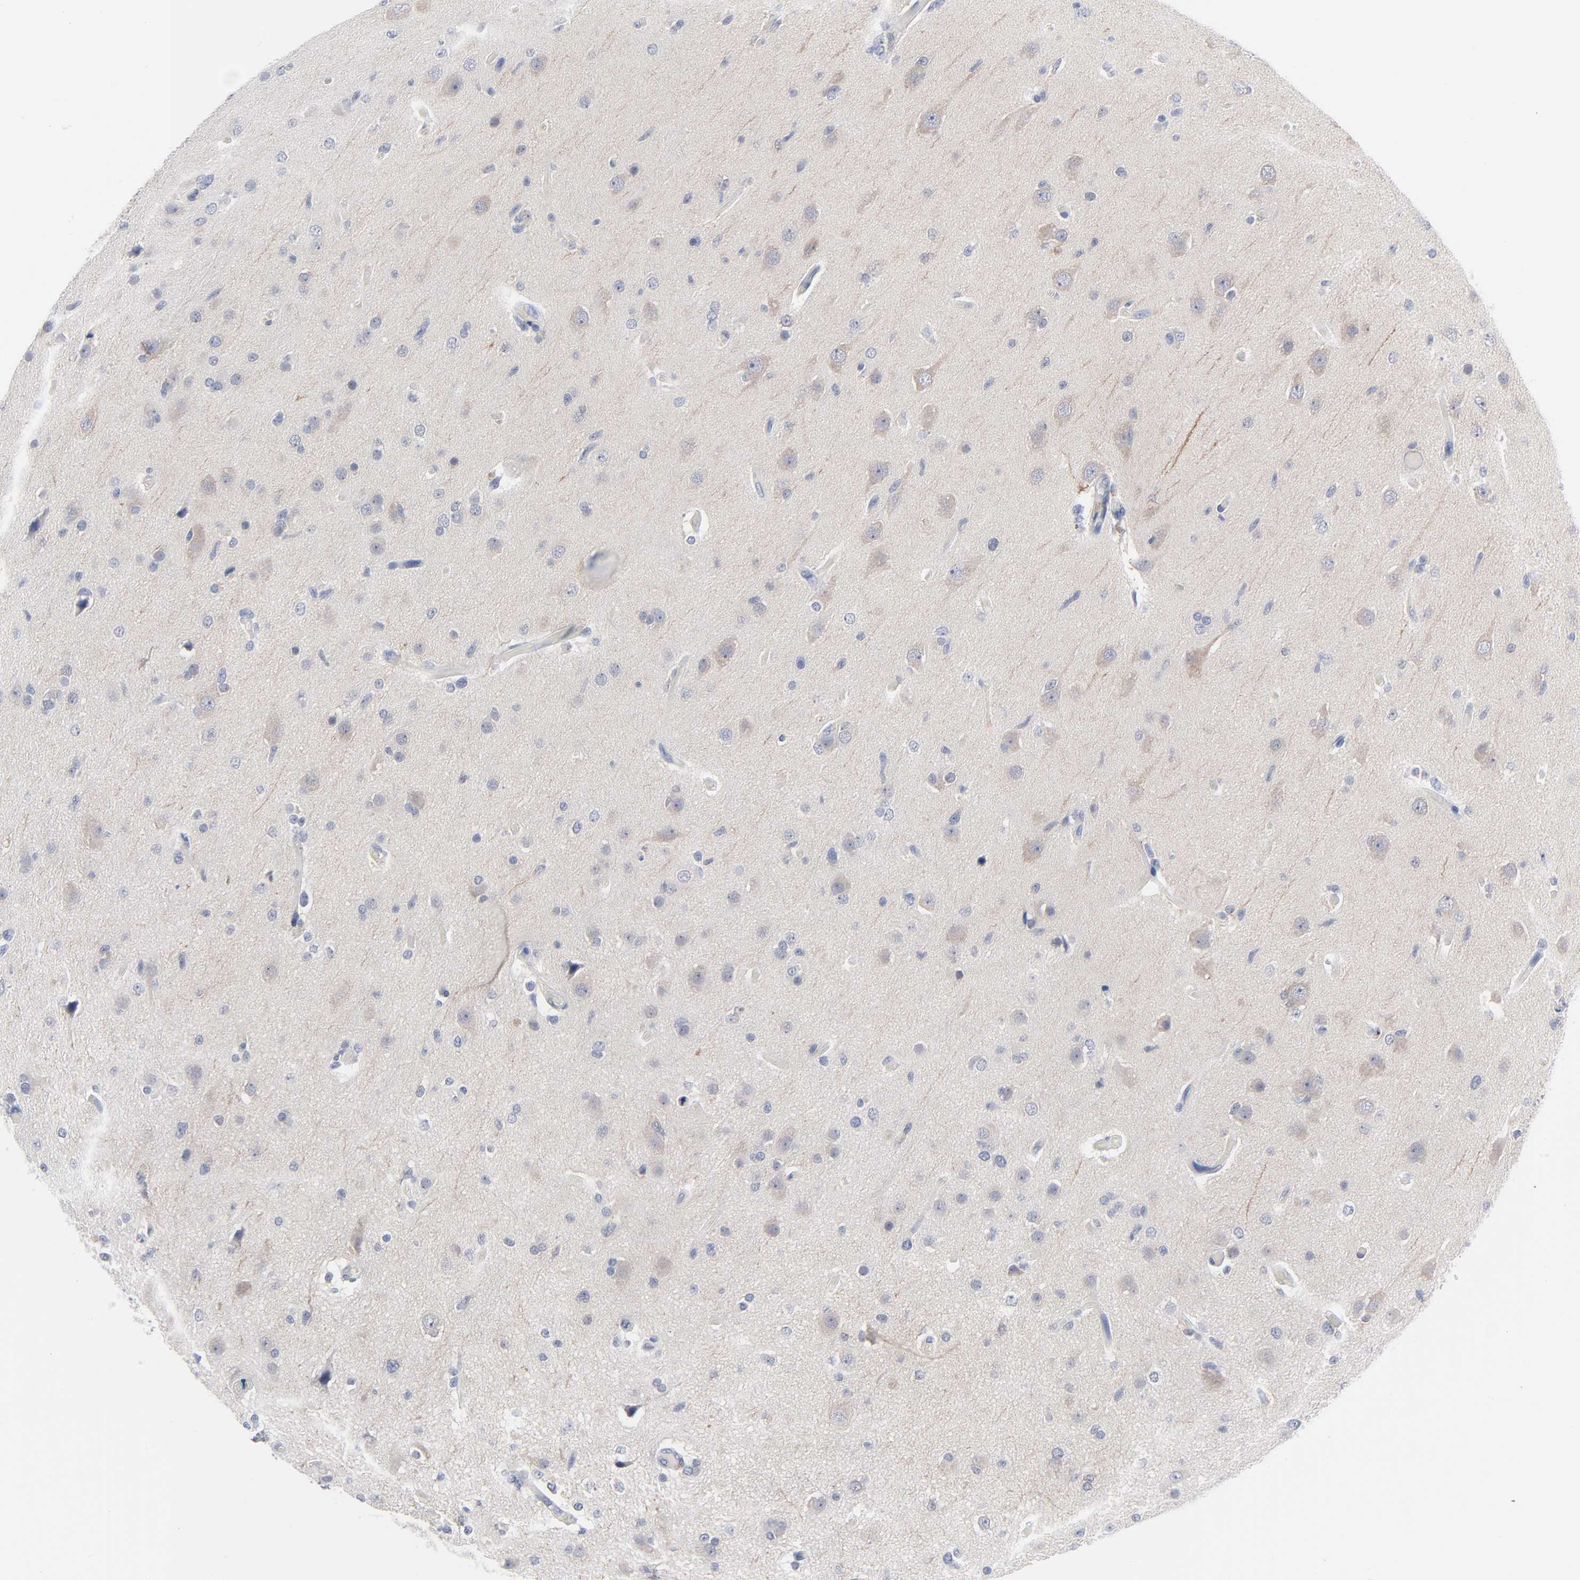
{"staining": {"intensity": "negative", "quantity": "none", "location": "none"}, "tissue": "glioma", "cell_type": "Tumor cells", "image_type": "cancer", "snomed": [{"axis": "morphology", "description": "Glioma, malignant, High grade"}, {"axis": "topography", "description": "Brain"}], "caption": "Immunohistochemistry (IHC) of human glioma exhibits no staining in tumor cells. (Brightfield microscopy of DAB IHC at high magnification).", "gene": "CLEC4G", "patient": {"sex": "male", "age": 33}}